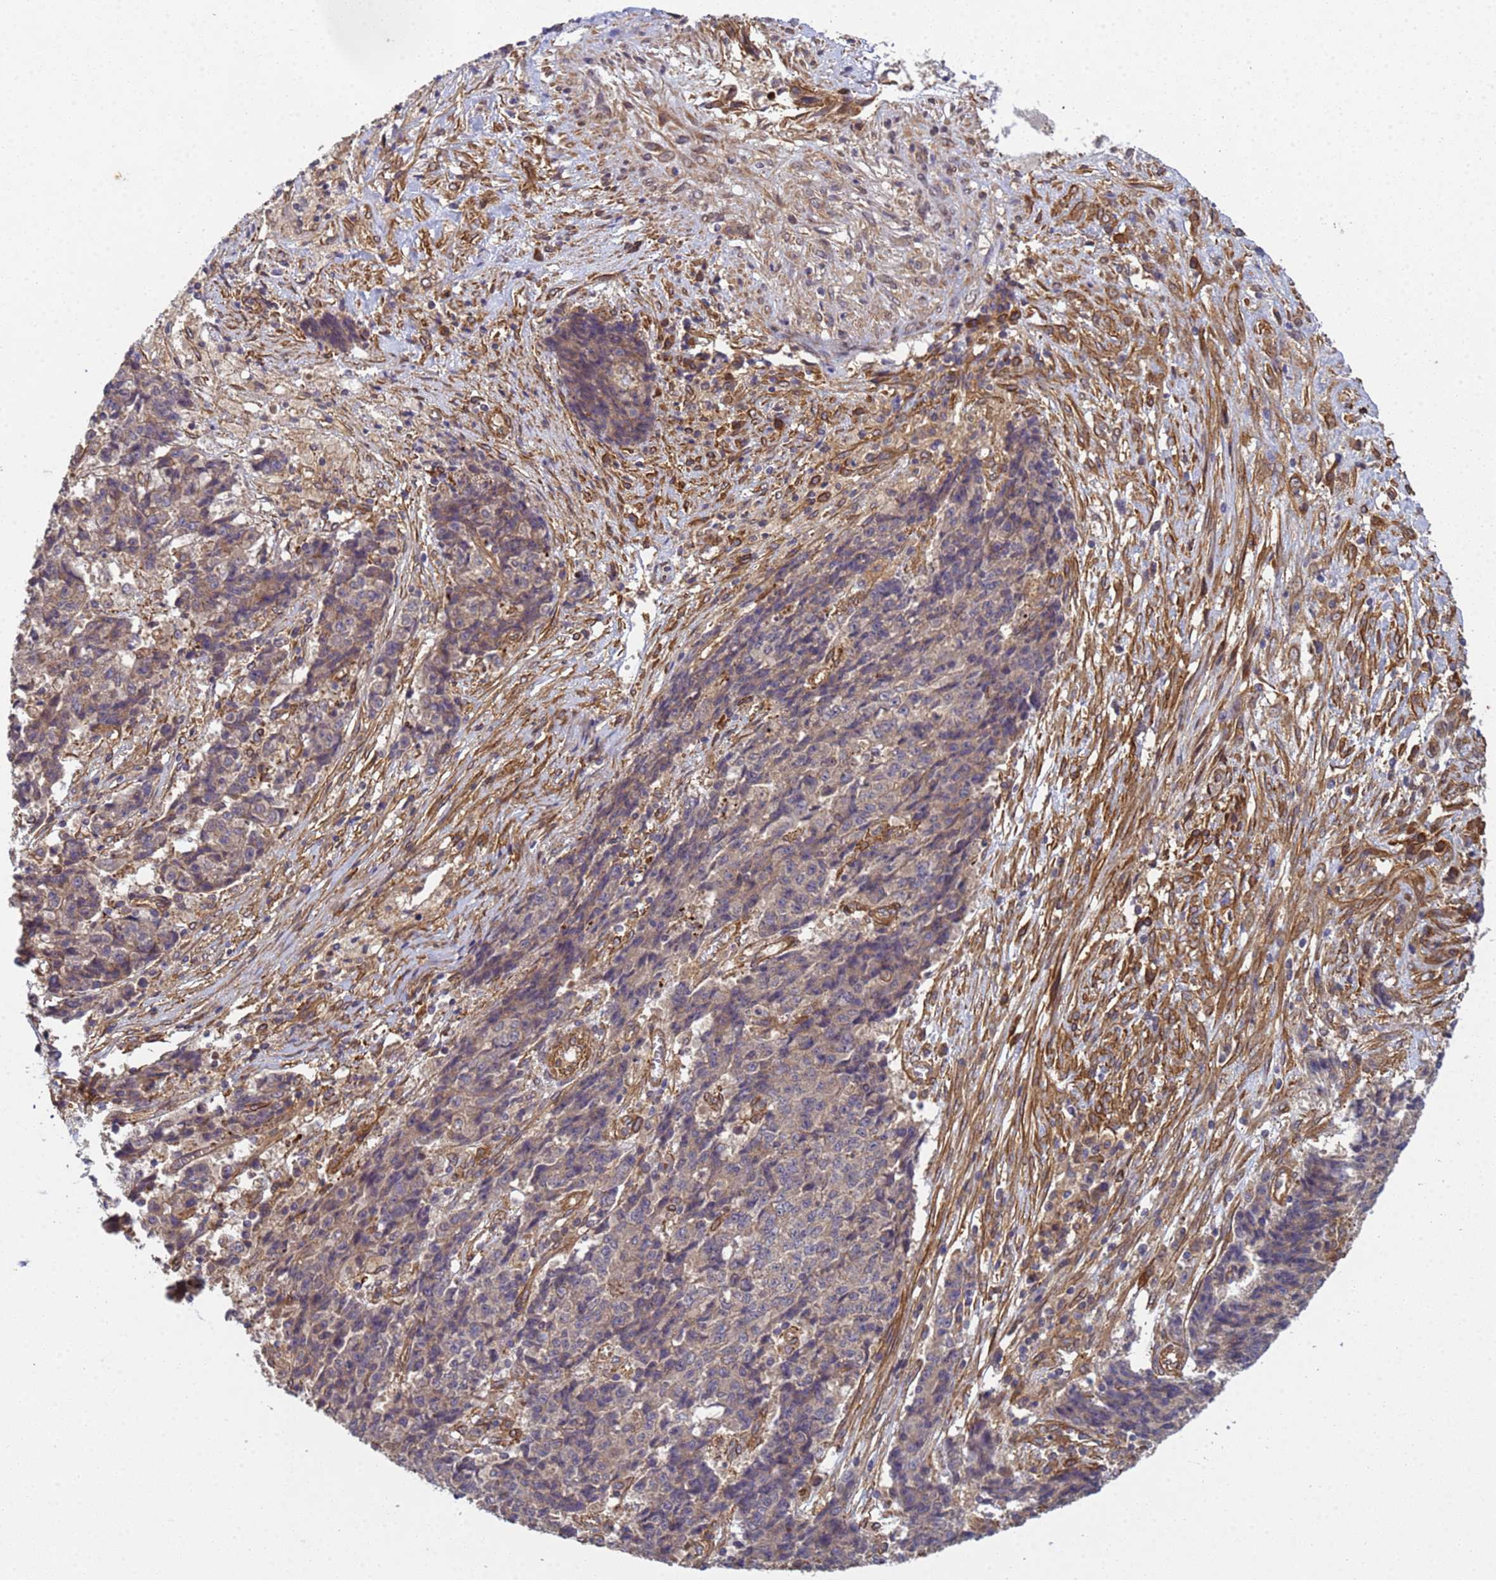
{"staining": {"intensity": "weak", "quantity": "25%-75%", "location": "cytoplasmic/membranous"}, "tissue": "ovarian cancer", "cell_type": "Tumor cells", "image_type": "cancer", "snomed": [{"axis": "morphology", "description": "Carcinoma, endometroid"}, {"axis": "topography", "description": "Ovary"}], "caption": "An immunohistochemistry photomicrograph of tumor tissue is shown. Protein staining in brown labels weak cytoplasmic/membranous positivity in ovarian endometroid carcinoma within tumor cells.", "gene": "C8orf34", "patient": {"sex": "female", "age": 42}}